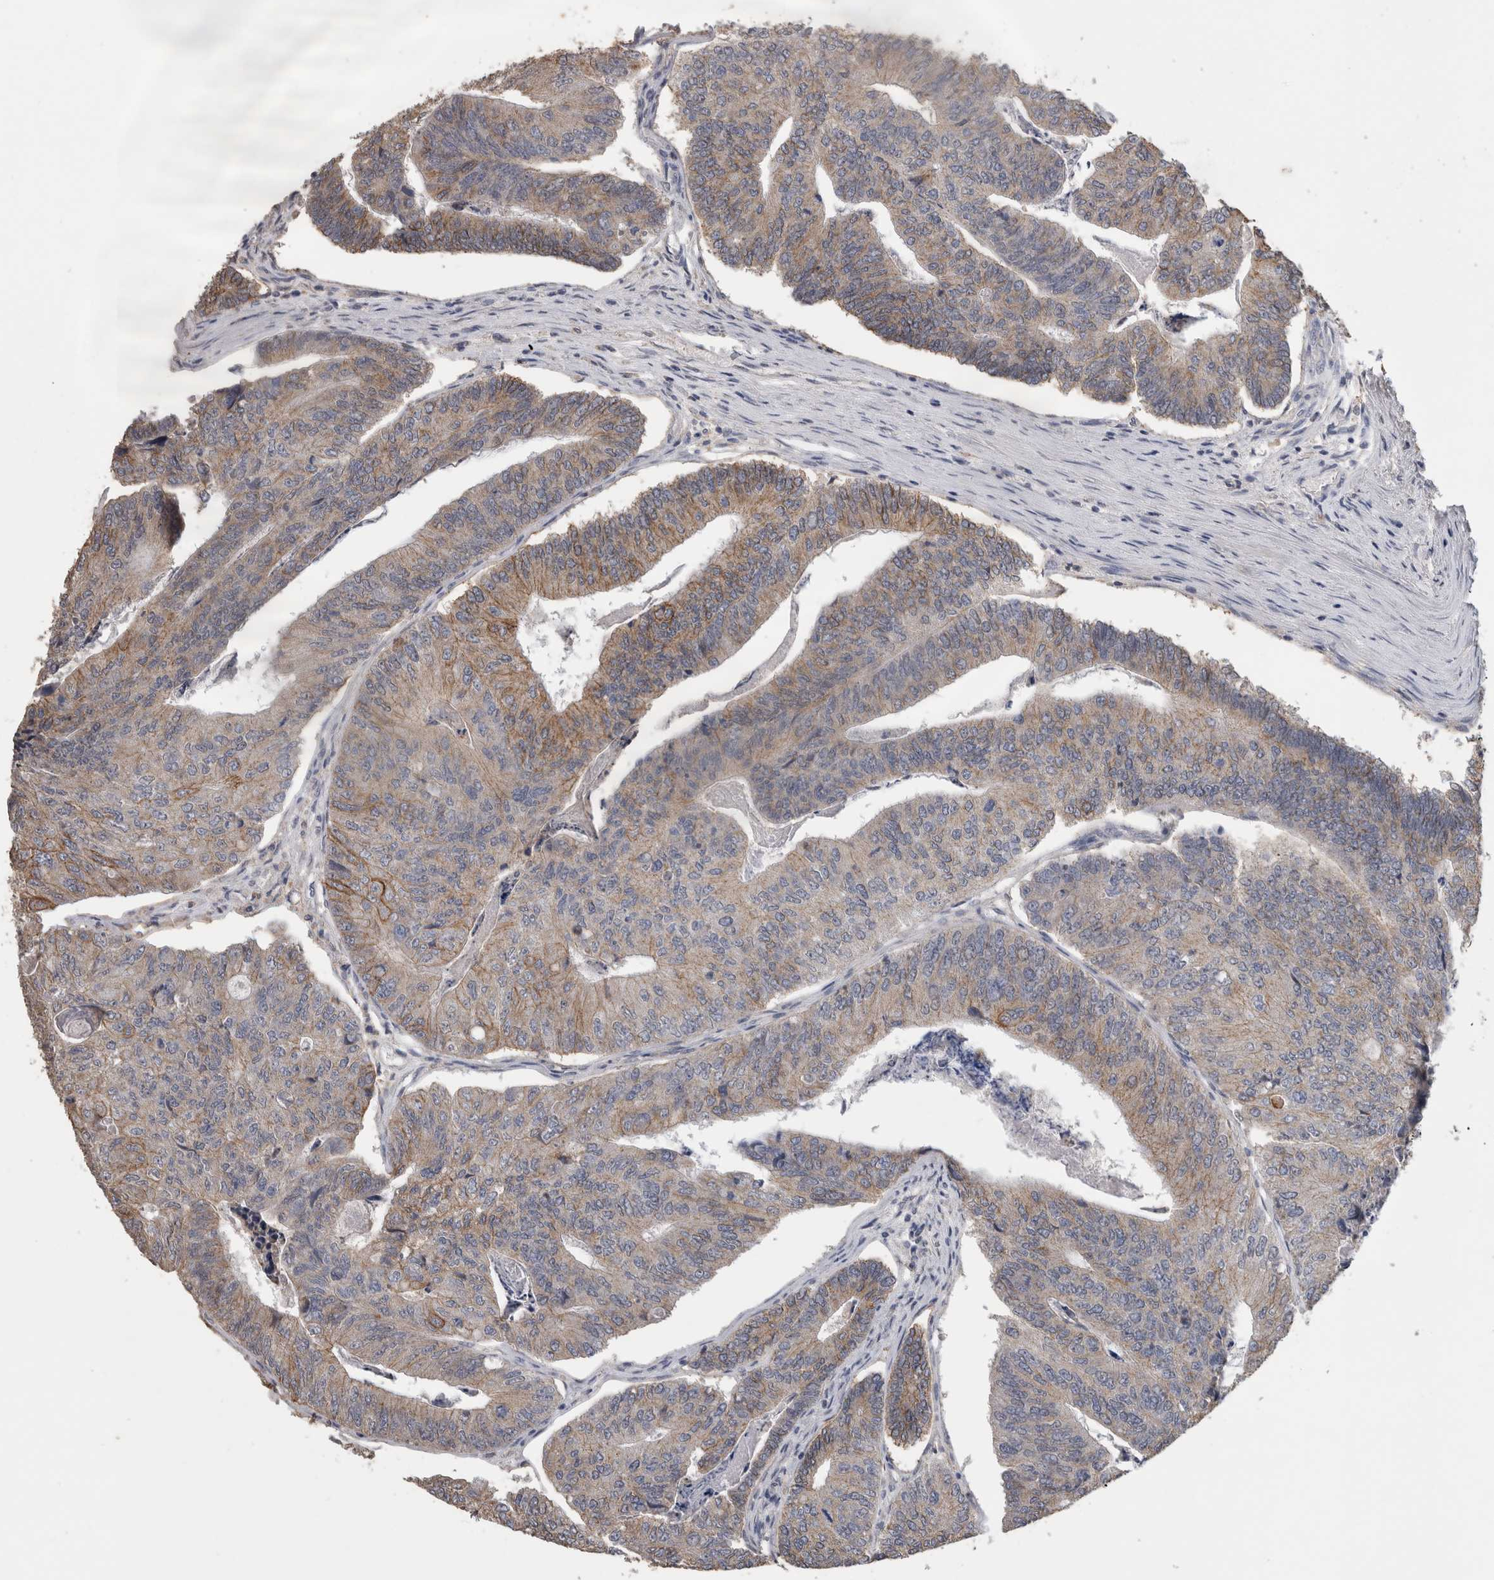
{"staining": {"intensity": "moderate", "quantity": "25%-75%", "location": "cytoplasmic/membranous"}, "tissue": "colorectal cancer", "cell_type": "Tumor cells", "image_type": "cancer", "snomed": [{"axis": "morphology", "description": "Adenocarcinoma, NOS"}, {"axis": "topography", "description": "Colon"}], "caption": "A histopathology image of colorectal cancer (adenocarcinoma) stained for a protein reveals moderate cytoplasmic/membranous brown staining in tumor cells.", "gene": "CNTFR", "patient": {"sex": "female", "age": 67}}